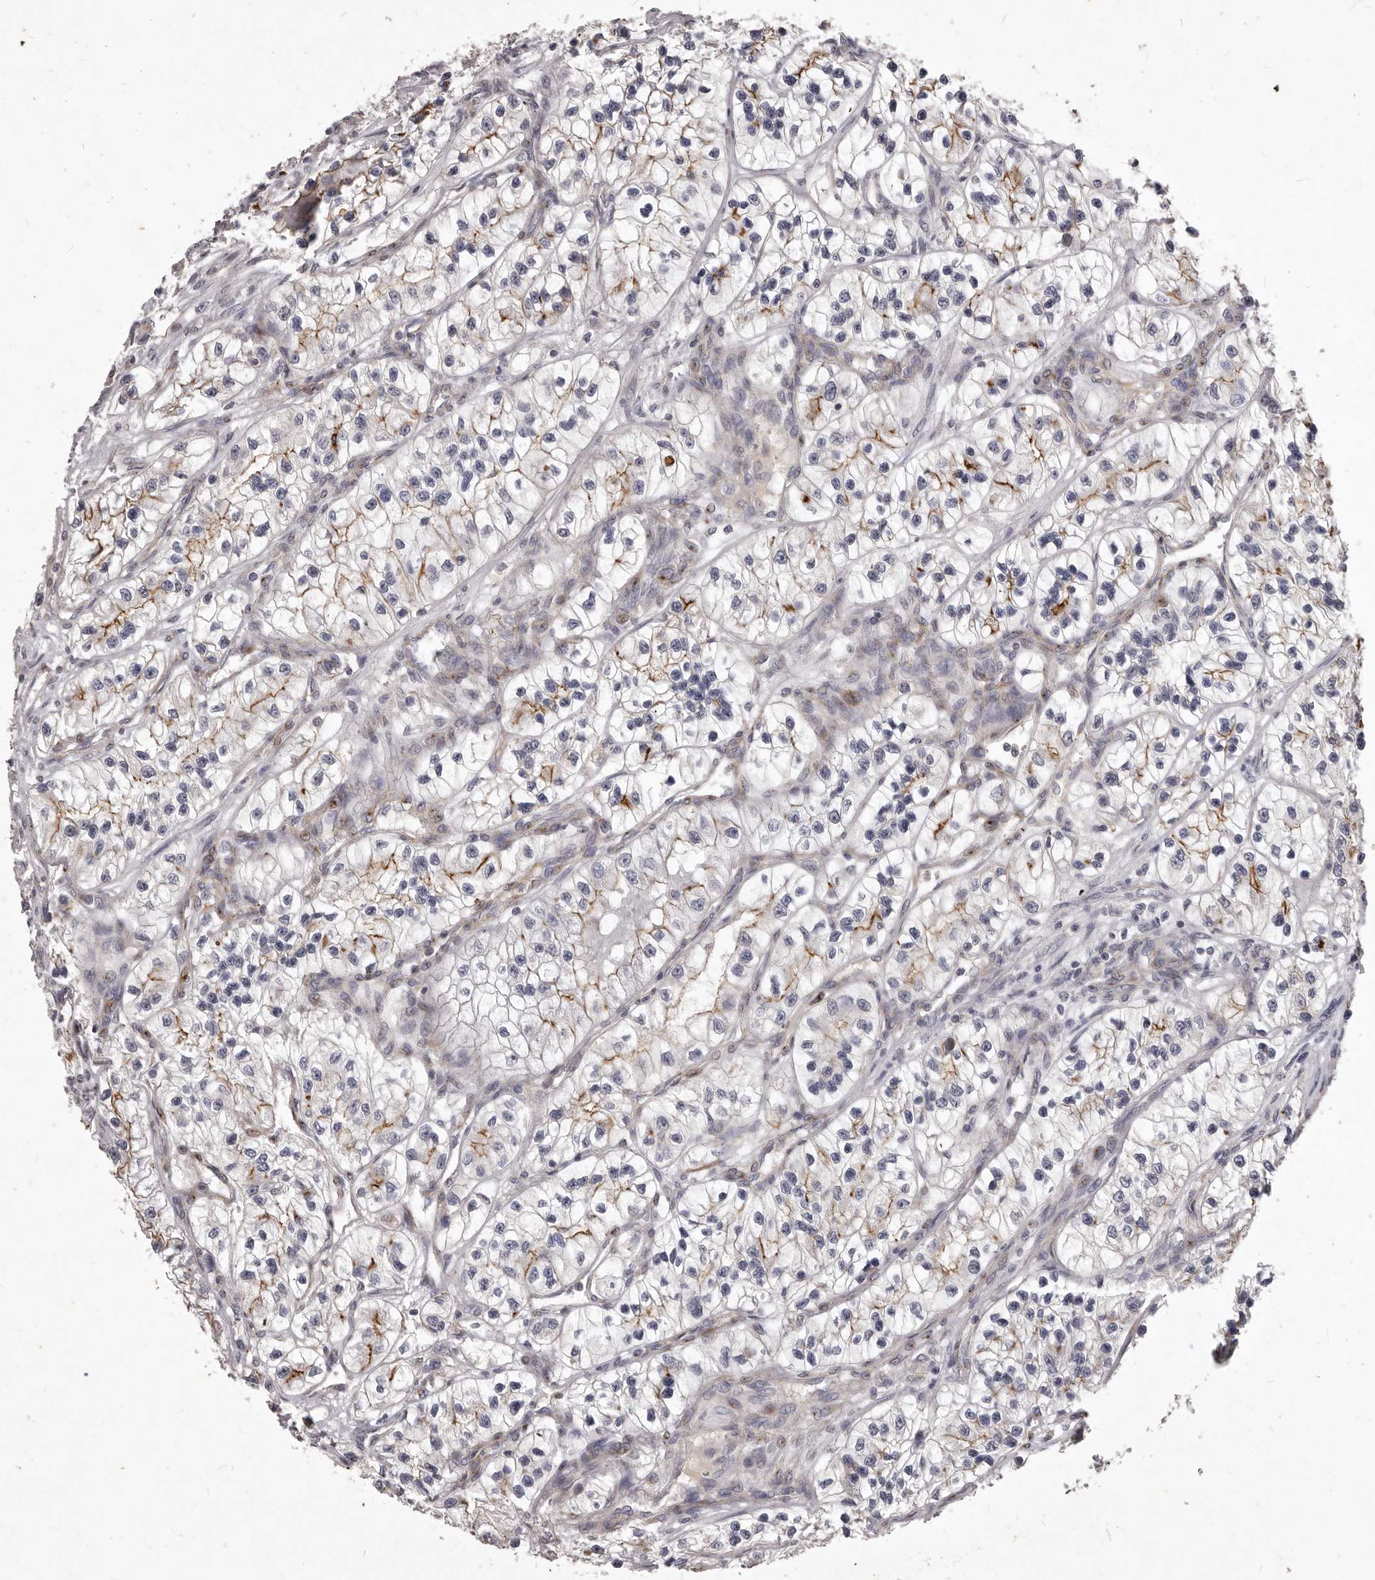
{"staining": {"intensity": "moderate", "quantity": "25%-75%", "location": "cytoplasmic/membranous"}, "tissue": "renal cancer", "cell_type": "Tumor cells", "image_type": "cancer", "snomed": [{"axis": "morphology", "description": "Adenocarcinoma, NOS"}, {"axis": "topography", "description": "Kidney"}], "caption": "Immunohistochemical staining of renal cancer displays medium levels of moderate cytoplasmic/membranous protein positivity in about 25%-75% of tumor cells.", "gene": "GPRC5C", "patient": {"sex": "female", "age": 57}}